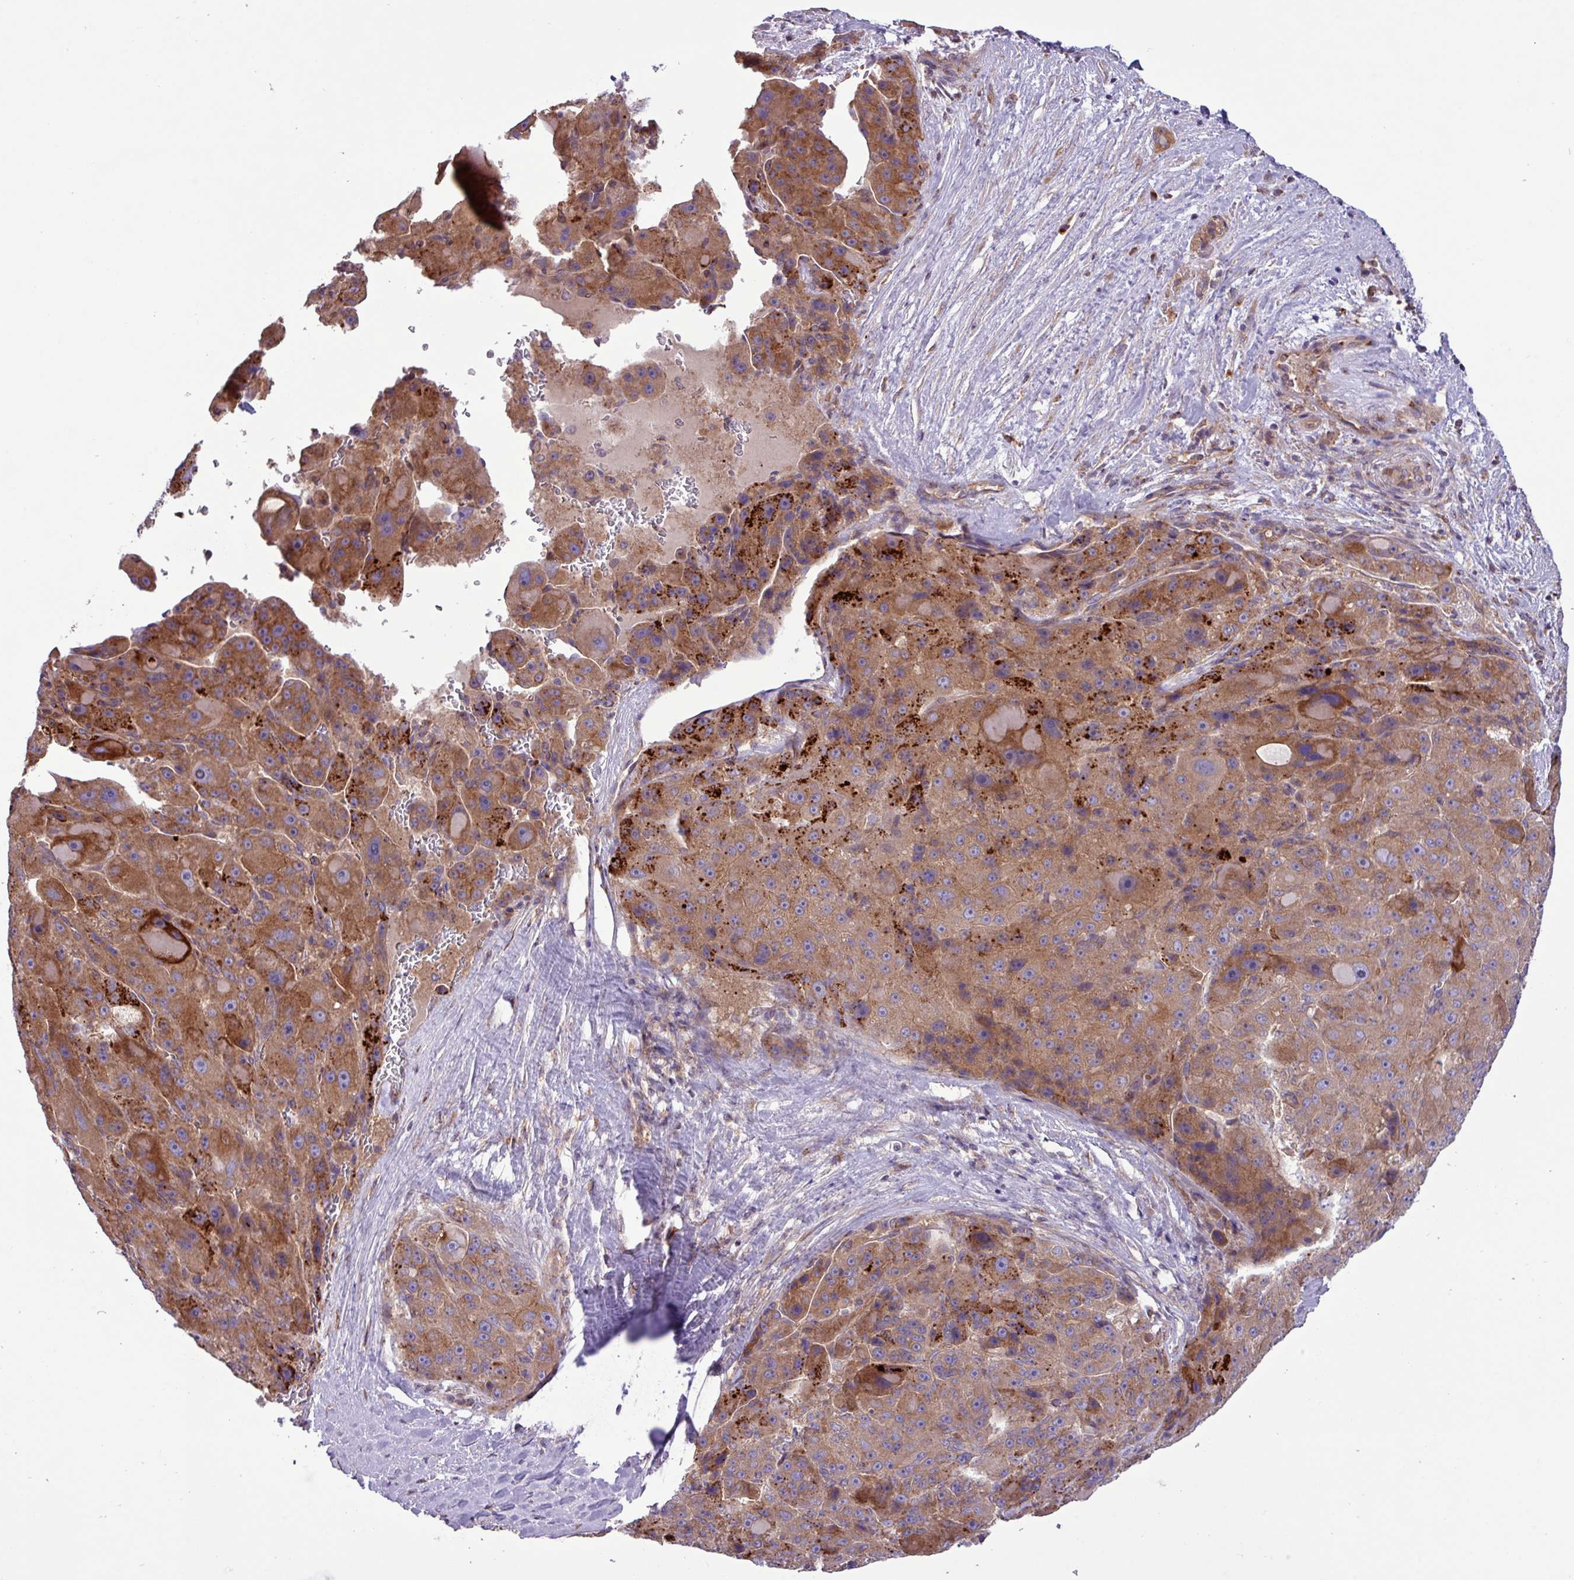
{"staining": {"intensity": "moderate", "quantity": "25%-75%", "location": "cytoplasmic/membranous"}, "tissue": "liver cancer", "cell_type": "Tumor cells", "image_type": "cancer", "snomed": [{"axis": "morphology", "description": "Carcinoma, Hepatocellular, NOS"}, {"axis": "topography", "description": "Liver"}], "caption": "Hepatocellular carcinoma (liver) stained for a protein reveals moderate cytoplasmic/membranous positivity in tumor cells.", "gene": "RAB19", "patient": {"sex": "male", "age": 76}}